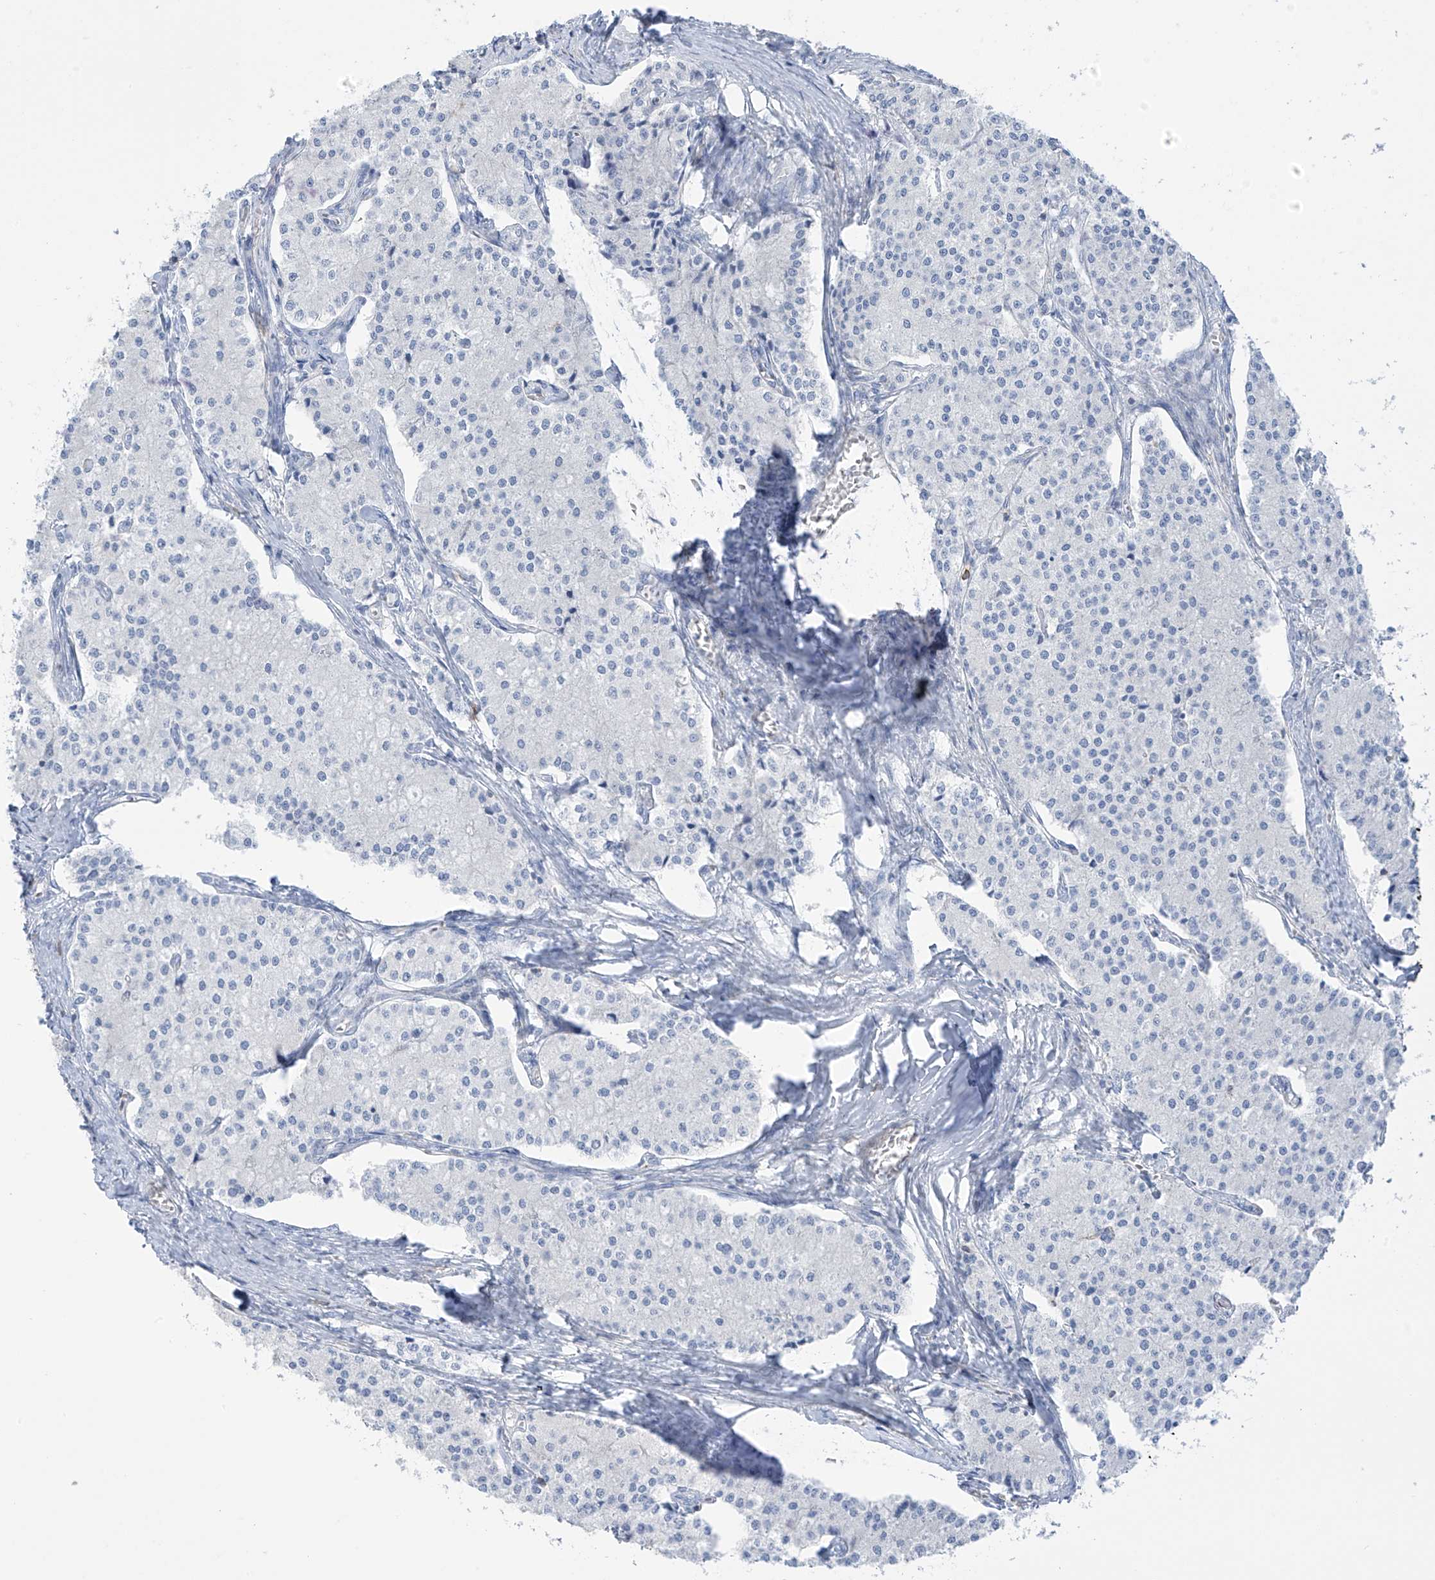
{"staining": {"intensity": "negative", "quantity": "none", "location": "none"}, "tissue": "carcinoid", "cell_type": "Tumor cells", "image_type": "cancer", "snomed": [{"axis": "morphology", "description": "Carcinoid, malignant, NOS"}, {"axis": "topography", "description": "Colon"}], "caption": "A high-resolution photomicrograph shows immunohistochemistry staining of malignant carcinoid, which shows no significant staining in tumor cells.", "gene": "TRMT2B", "patient": {"sex": "female", "age": 52}}